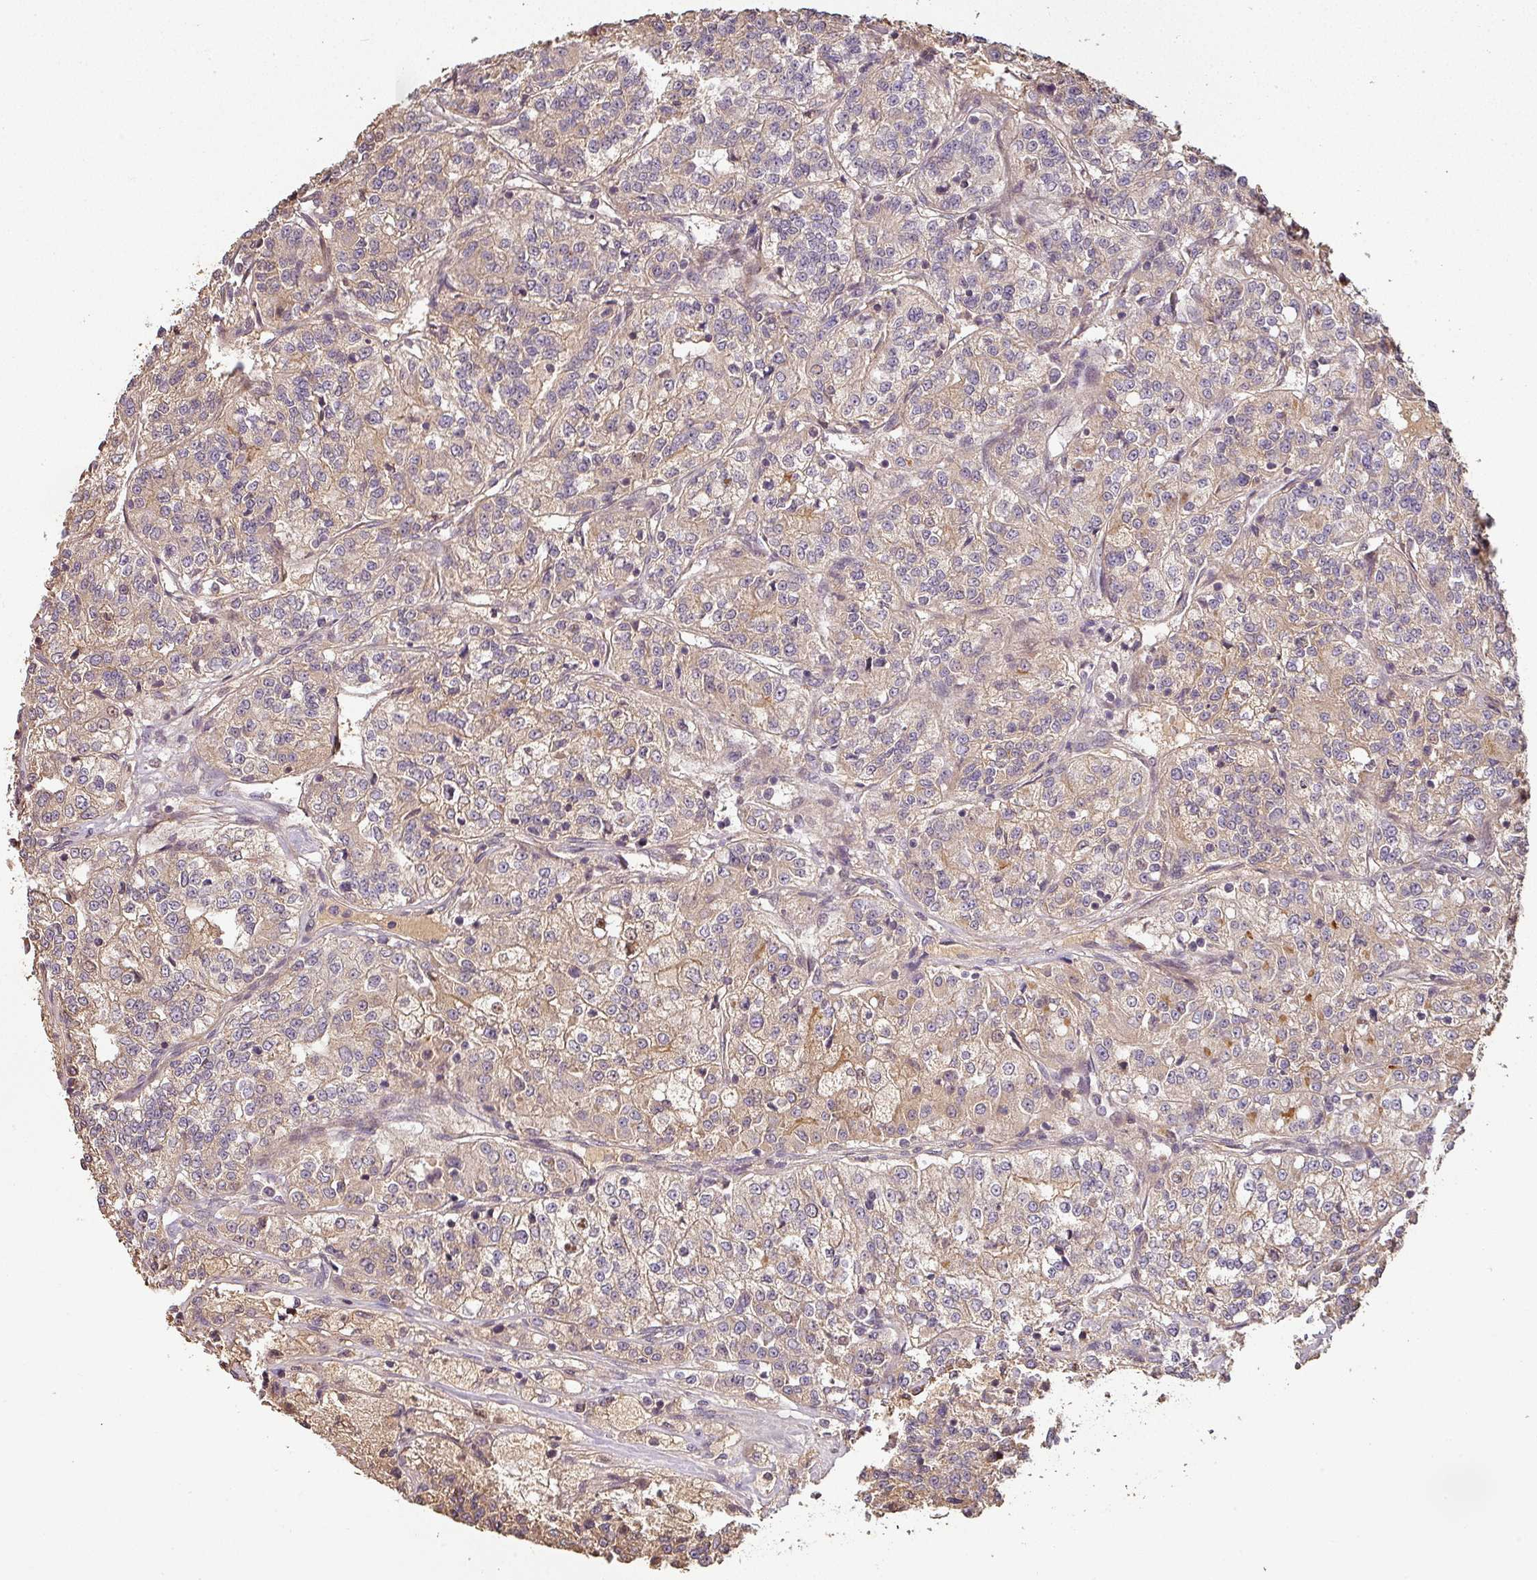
{"staining": {"intensity": "weak", "quantity": "25%-75%", "location": "cytoplasmic/membranous"}, "tissue": "renal cancer", "cell_type": "Tumor cells", "image_type": "cancer", "snomed": [{"axis": "morphology", "description": "Adenocarcinoma, NOS"}, {"axis": "topography", "description": "Kidney"}], "caption": "Brown immunohistochemical staining in human renal cancer (adenocarcinoma) reveals weak cytoplasmic/membranous staining in about 25%-75% of tumor cells.", "gene": "BPIFB3", "patient": {"sex": "female", "age": 63}}